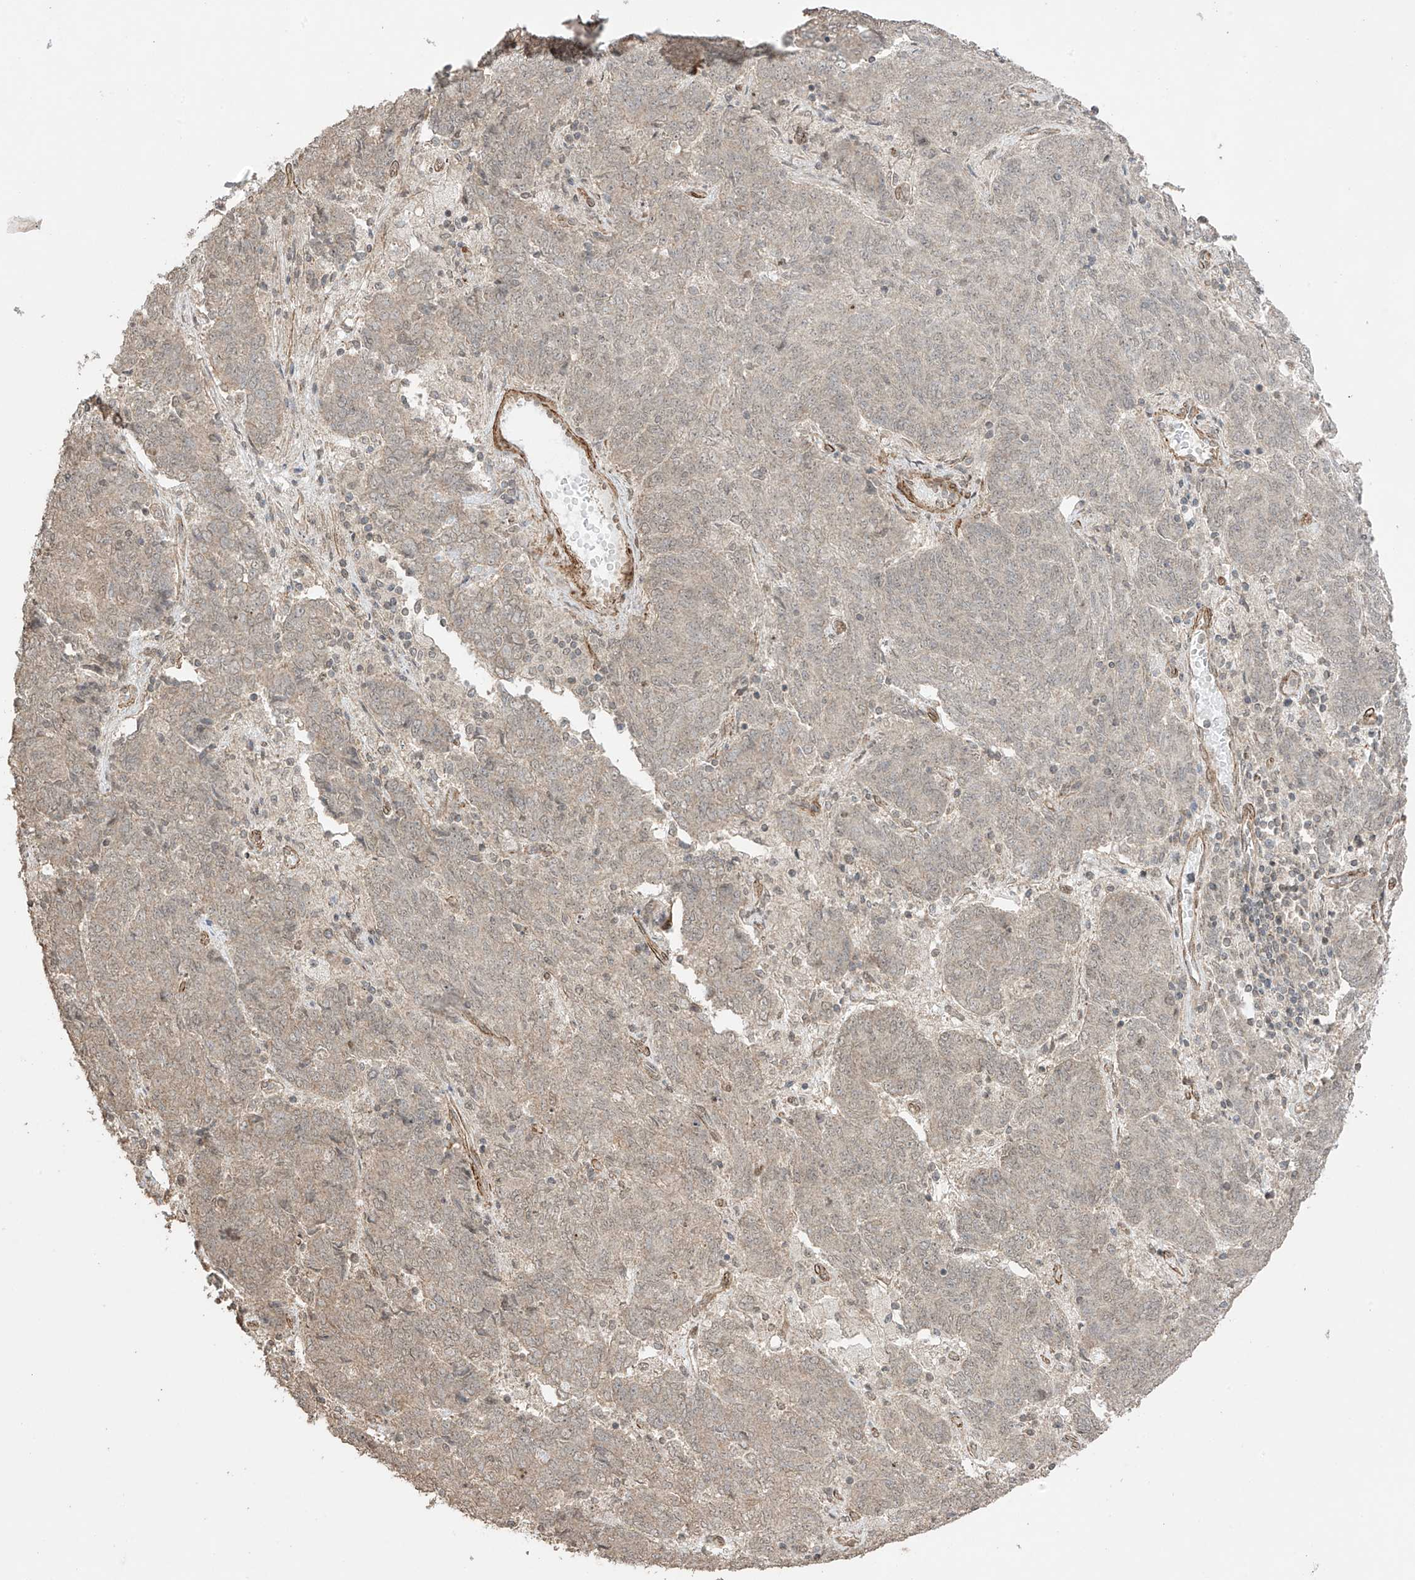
{"staining": {"intensity": "weak", "quantity": "<25%", "location": "cytoplasmic/membranous"}, "tissue": "endometrial cancer", "cell_type": "Tumor cells", "image_type": "cancer", "snomed": [{"axis": "morphology", "description": "Adenocarcinoma, NOS"}, {"axis": "topography", "description": "Endometrium"}], "caption": "Human endometrial cancer stained for a protein using immunohistochemistry displays no staining in tumor cells.", "gene": "TTLL5", "patient": {"sex": "female", "age": 80}}